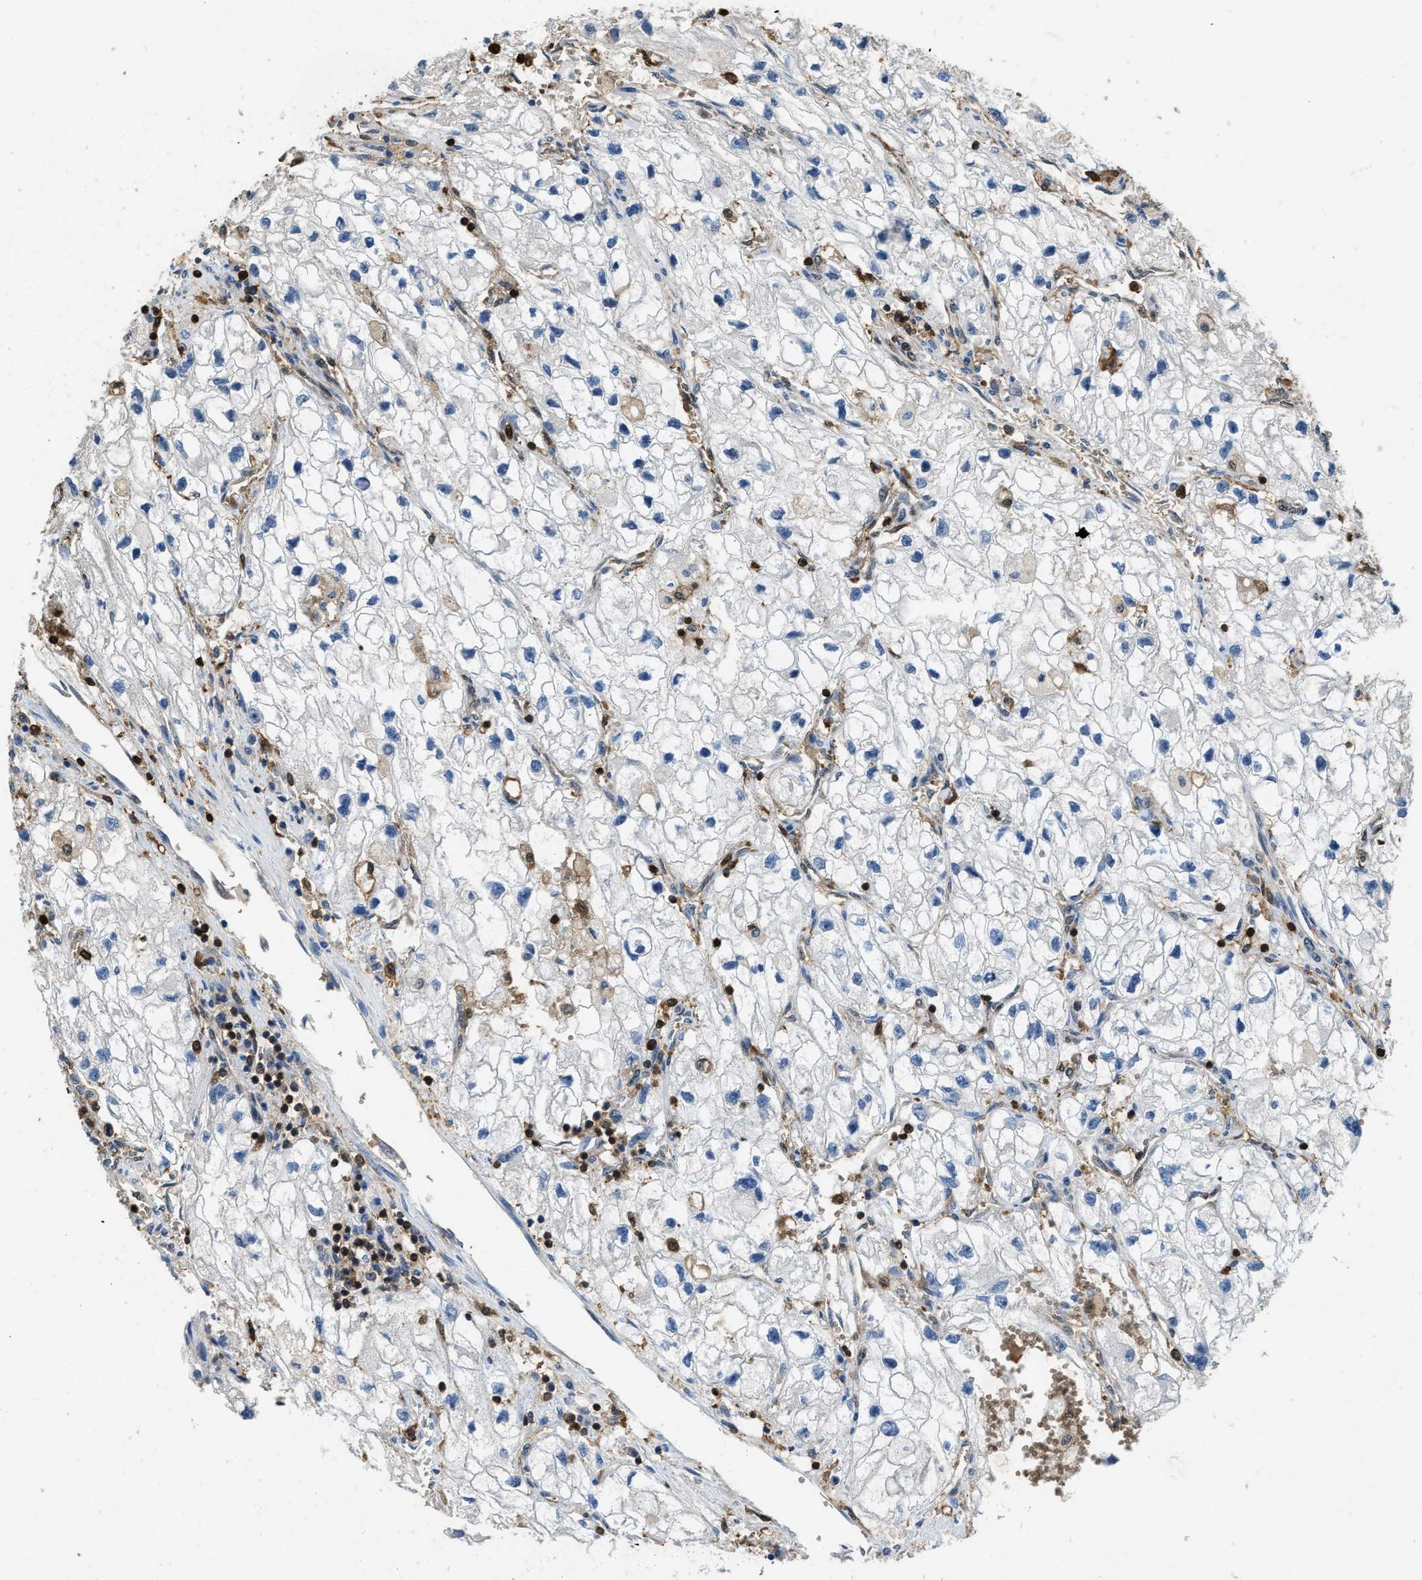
{"staining": {"intensity": "negative", "quantity": "none", "location": "none"}, "tissue": "renal cancer", "cell_type": "Tumor cells", "image_type": "cancer", "snomed": [{"axis": "morphology", "description": "Adenocarcinoma, NOS"}, {"axis": "topography", "description": "Kidney"}], "caption": "DAB (3,3'-diaminobenzidine) immunohistochemical staining of renal cancer (adenocarcinoma) shows no significant expression in tumor cells.", "gene": "ARHGDIB", "patient": {"sex": "female", "age": 70}}